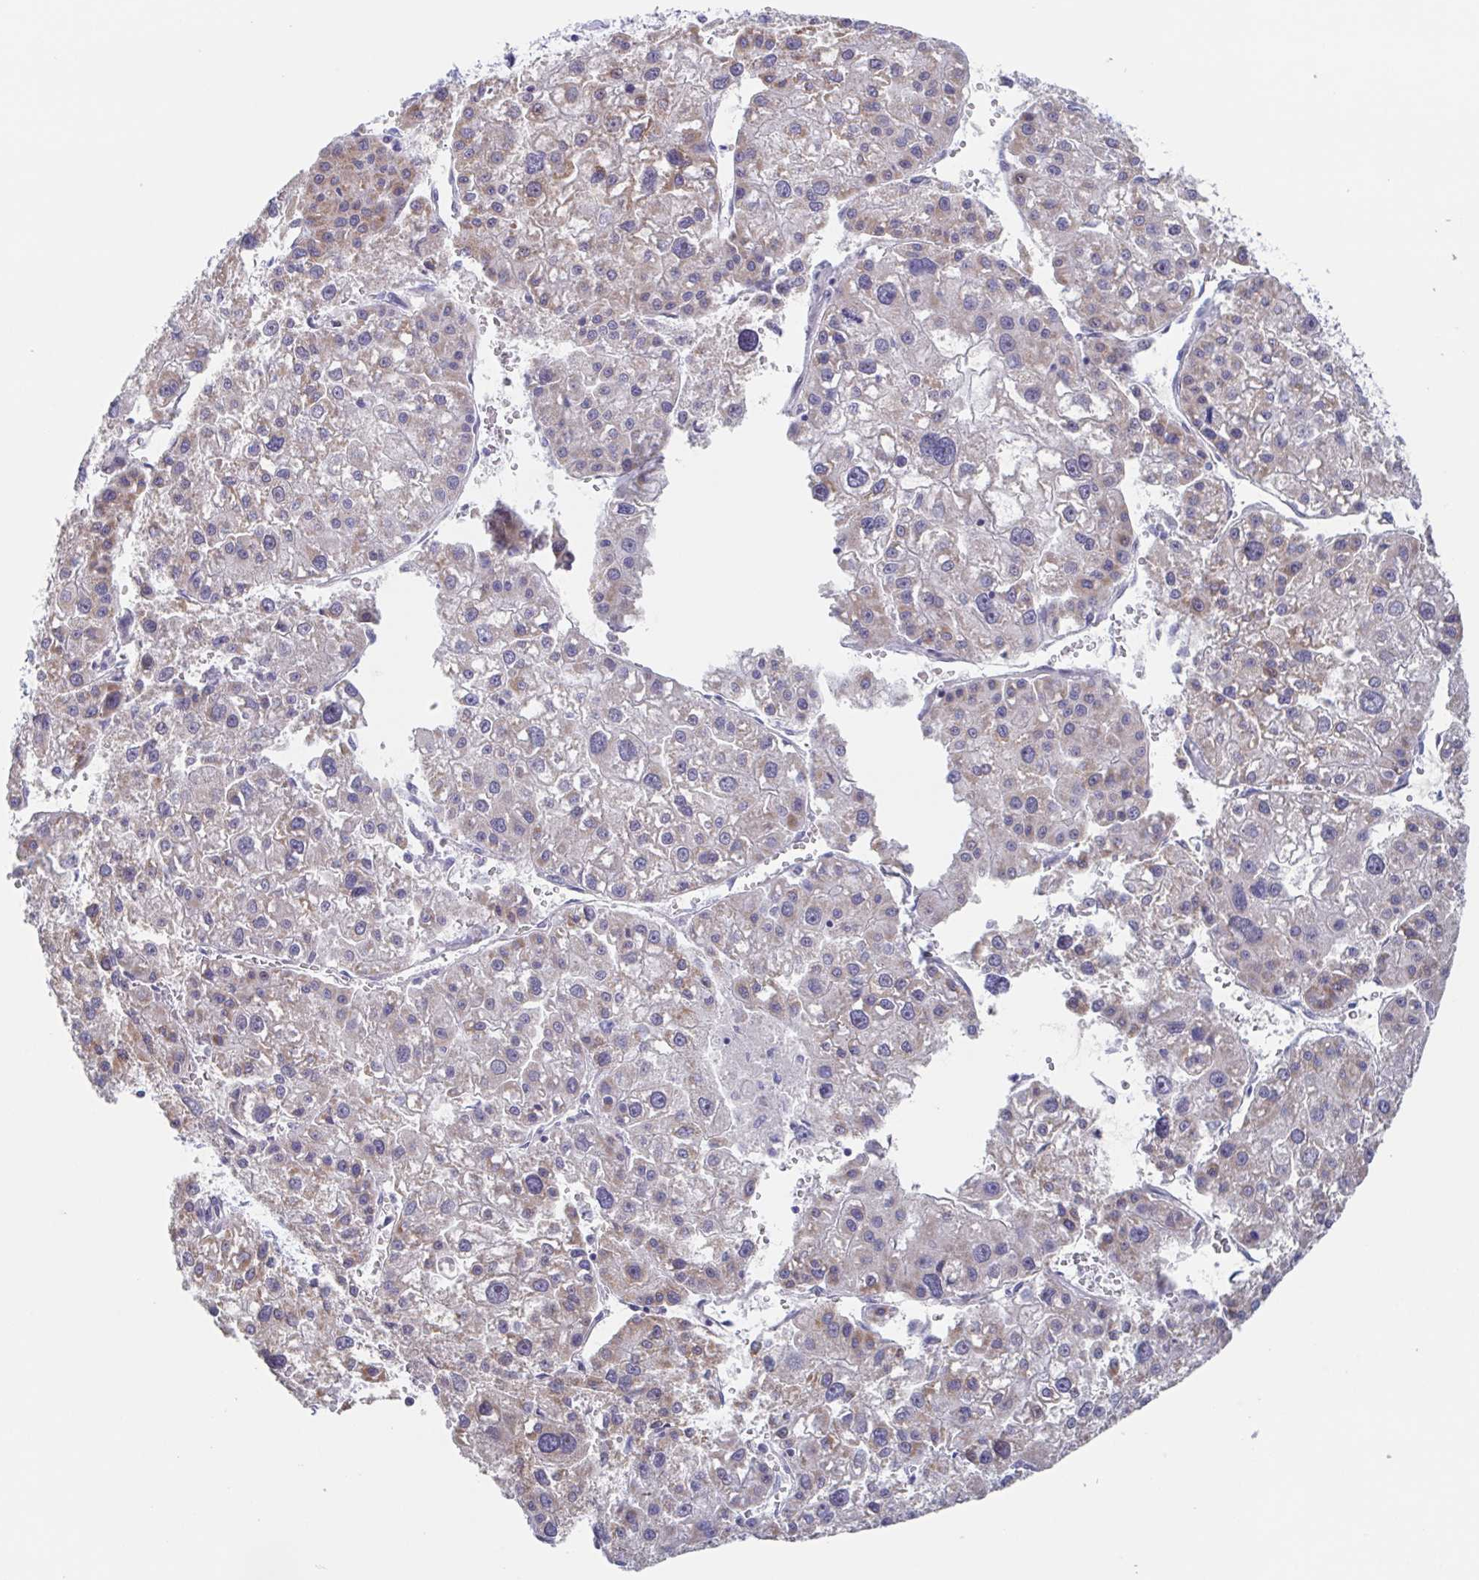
{"staining": {"intensity": "weak", "quantity": "<25%", "location": "cytoplasmic/membranous"}, "tissue": "liver cancer", "cell_type": "Tumor cells", "image_type": "cancer", "snomed": [{"axis": "morphology", "description": "Carcinoma, Hepatocellular, NOS"}, {"axis": "topography", "description": "Liver"}], "caption": "Liver cancer was stained to show a protein in brown. There is no significant staining in tumor cells.", "gene": "POU2F3", "patient": {"sex": "male", "age": 73}}